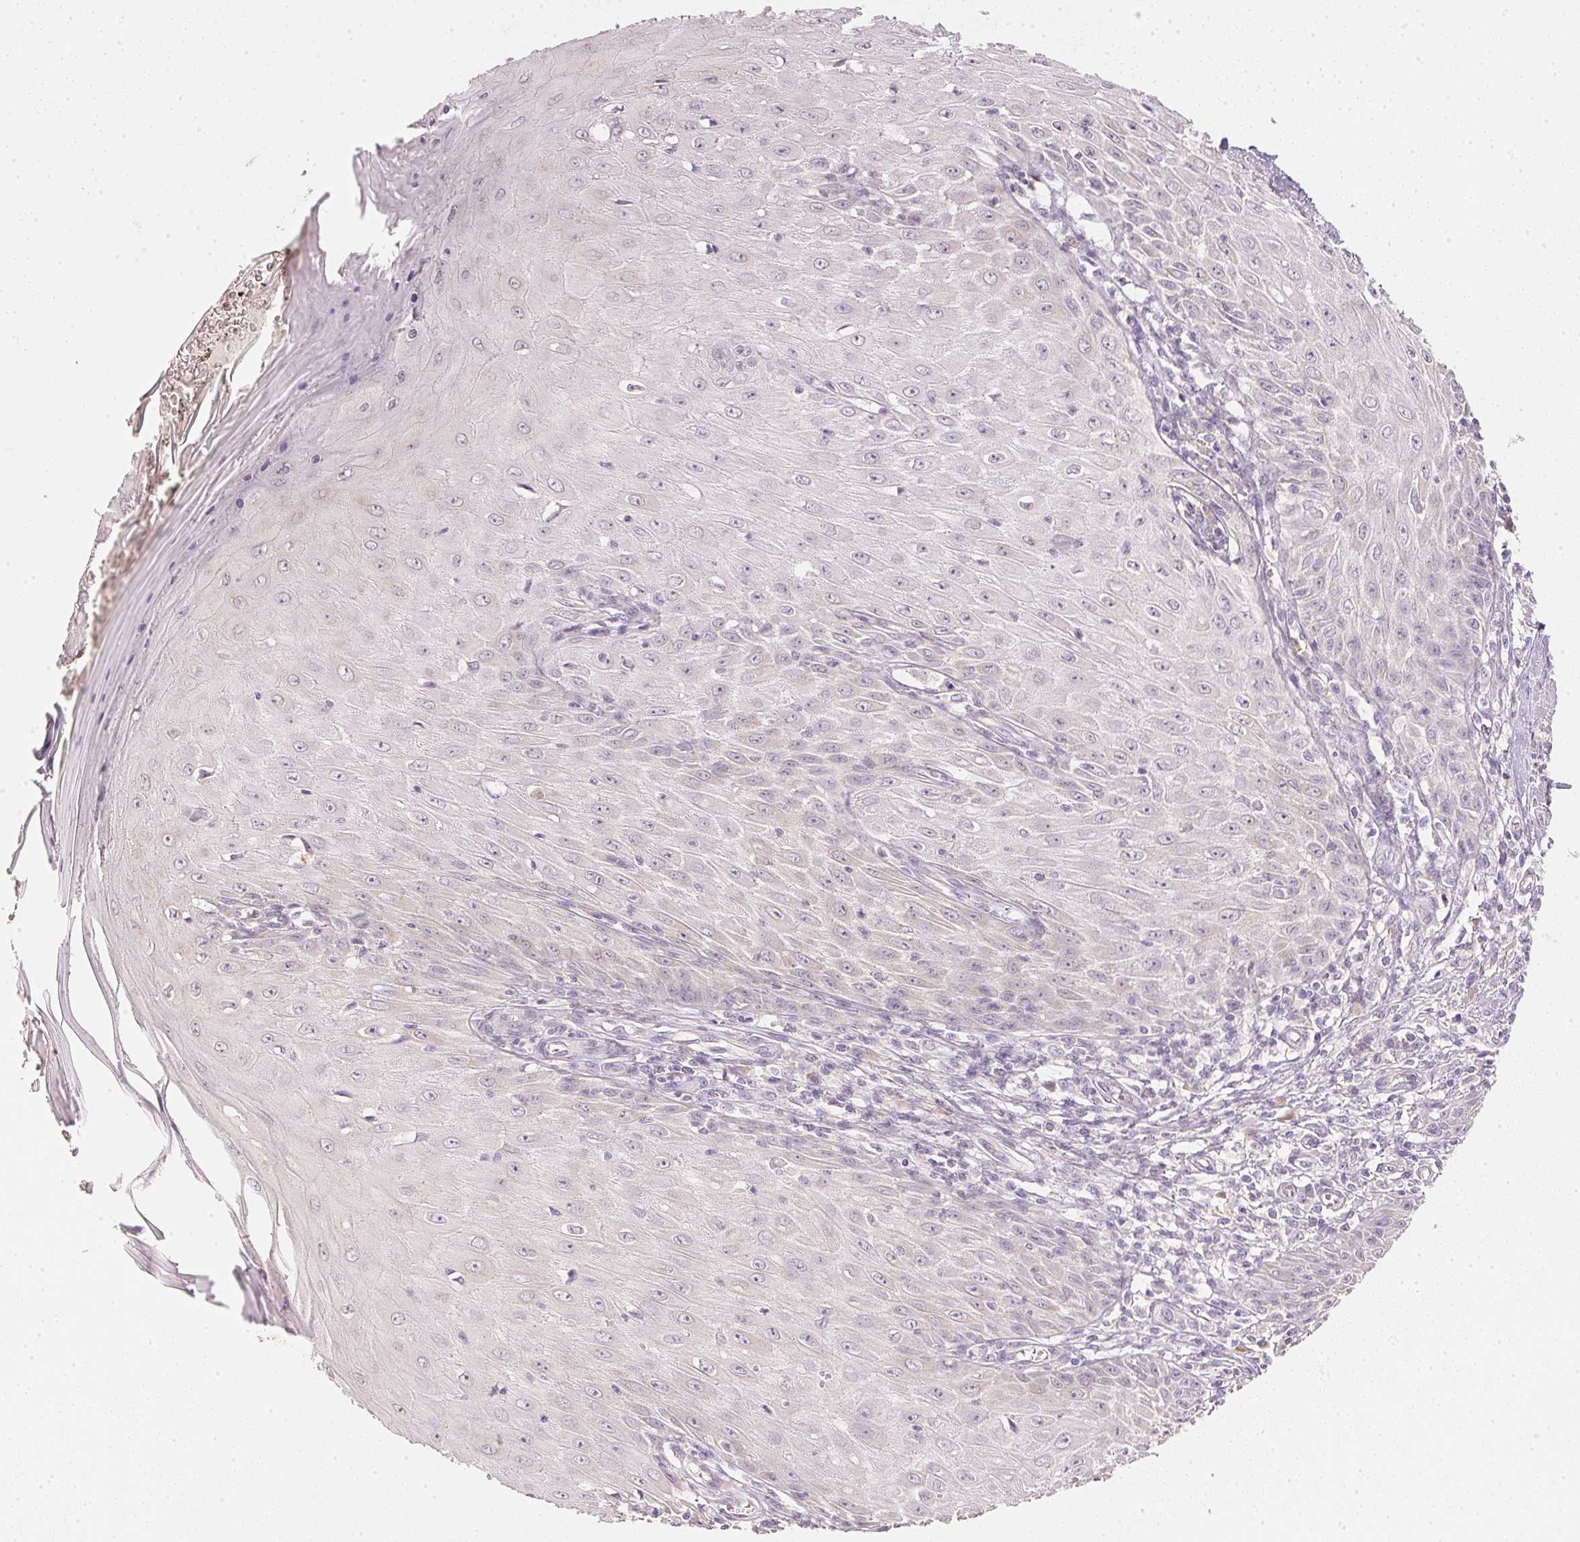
{"staining": {"intensity": "negative", "quantity": "none", "location": "none"}, "tissue": "skin cancer", "cell_type": "Tumor cells", "image_type": "cancer", "snomed": [{"axis": "morphology", "description": "Squamous cell carcinoma, NOS"}, {"axis": "topography", "description": "Skin"}], "caption": "Immunohistochemical staining of squamous cell carcinoma (skin) exhibits no significant positivity in tumor cells.", "gene": "DHCR24", "patient": {"sex": "female", "age": 73}}